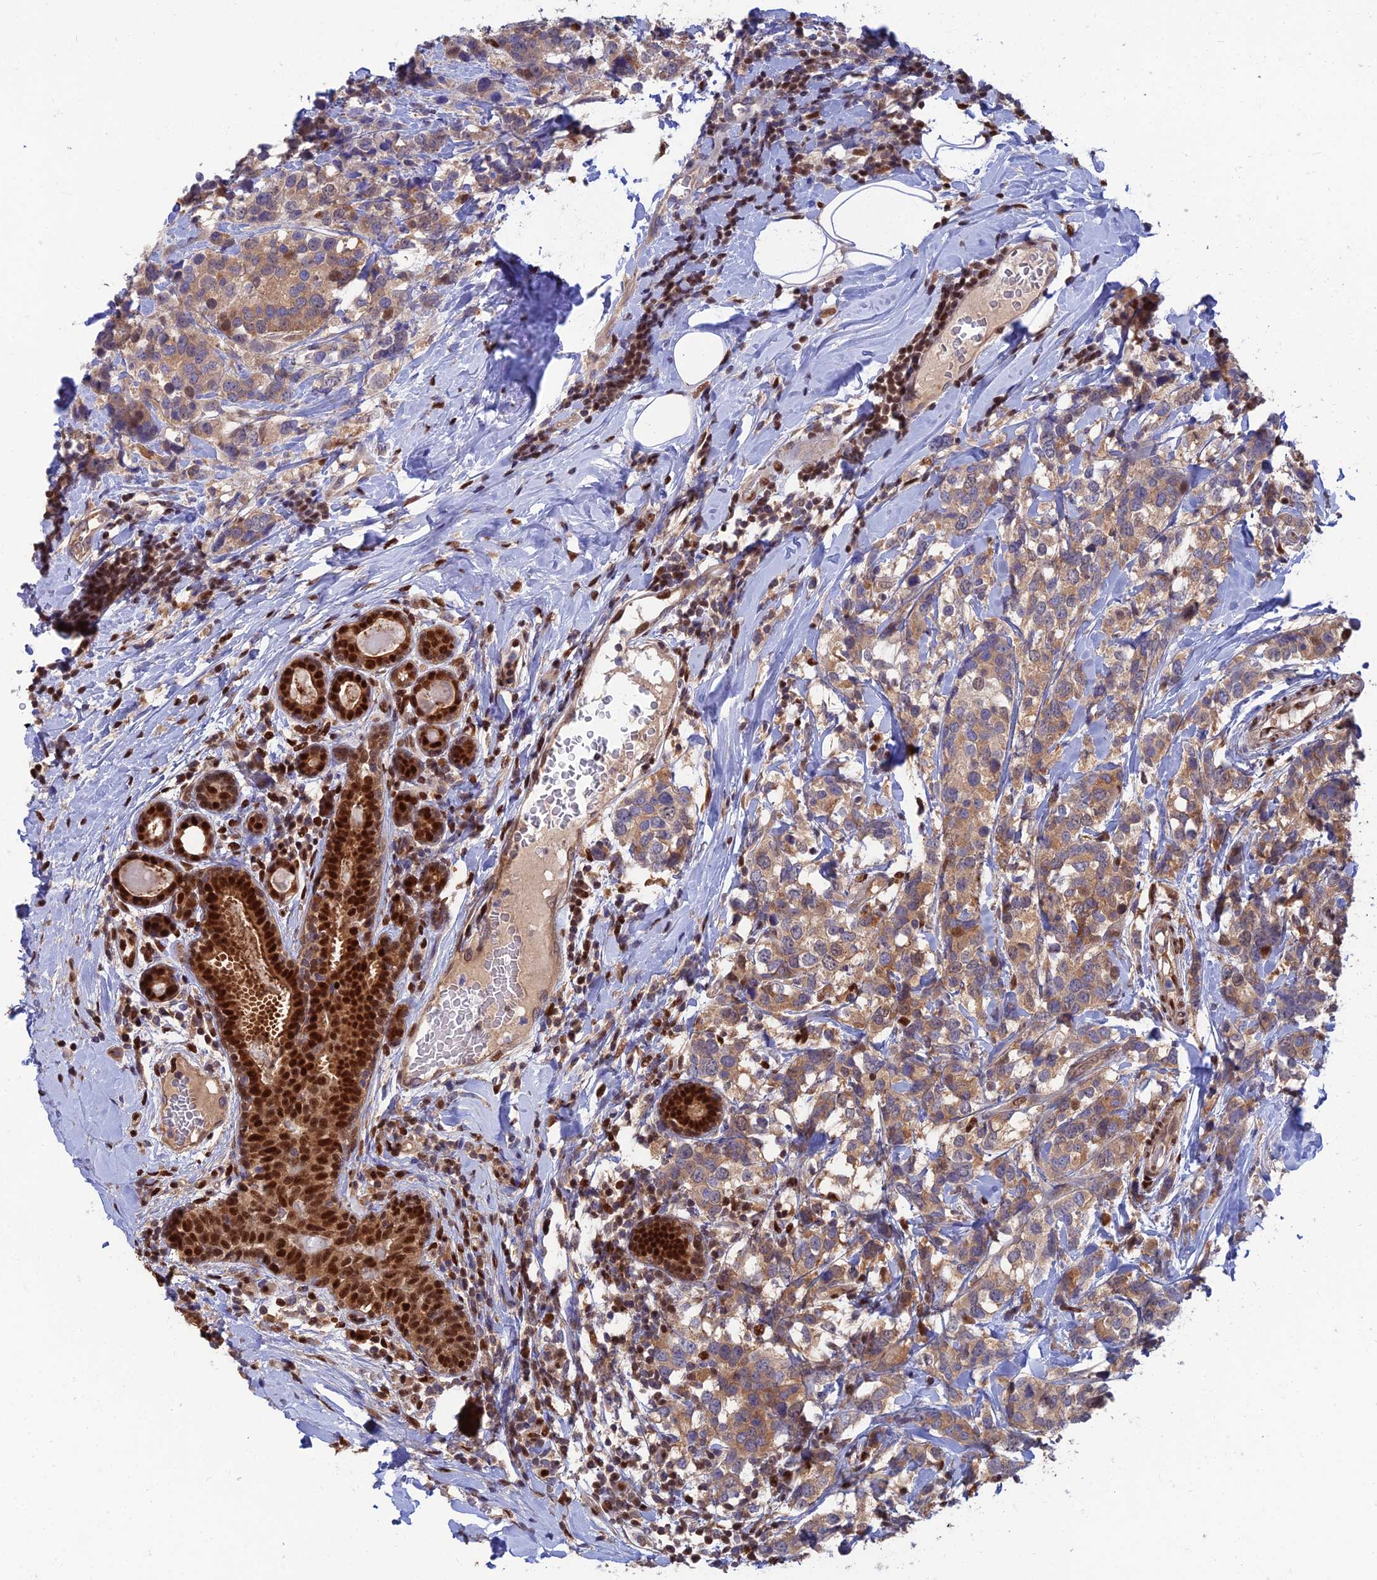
{"staining": {"intensity": "moderate", "quantity": ">75%", "location": "cytoplasmic/membranous"}, "tissue": "breast cancer", "cell_type": "Tumor cells", "image_type": "cancer", "snomed": [{"axis": "morphology", "description": "Lobular carcinoma"}, {"axis": "topography", "description": "Breast"}], "caption": "Breast cancer (lobular carcinoma) stained with IHC exhibits moderate cytoplasmic/membranous staining in about >75% of tumor cells. The protein is stained brown, and the nuclei are stained in blue (DAB (3,3'-diaminobenzidine) IHC with brightfield microscopy, high magnification).", "gene": "DNPEP", "patient": {"sex": "female", "age": 59}}